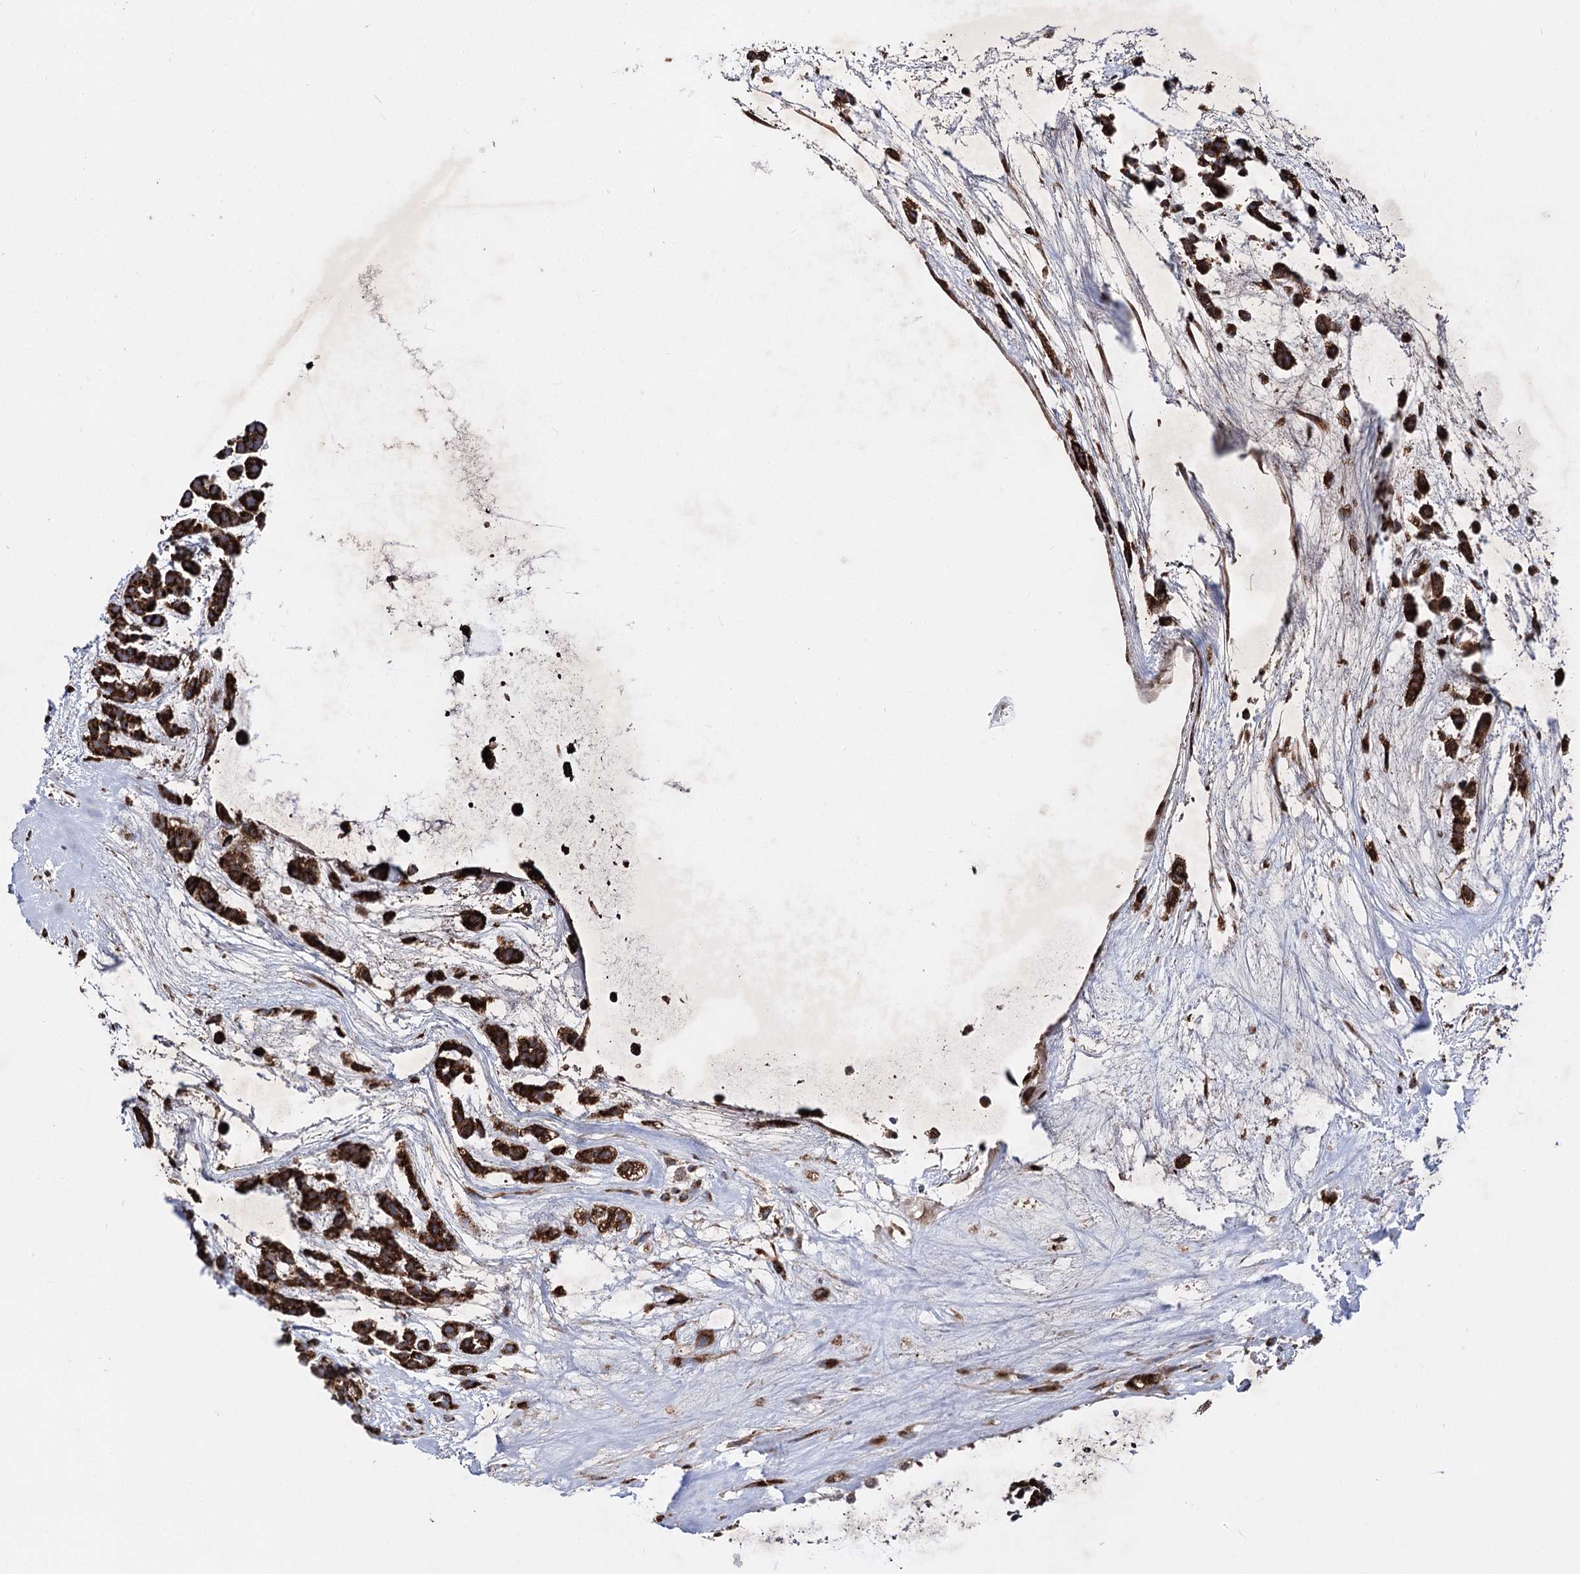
{"staining": {"intensity": "strong", "quantity": ">75%", "location": "cytoplasmic/membranous"}, "tissue": "head and neck cancer", "cell_type": "Tumor cells", "image_type": "cancer", "snomed": [{"axis": "morphology", "description": "Adenocarcinoma, NOS"}, {"axis": "morphology", "description": "Adenoma, NOS"}, {"axis": "topography", "description": "Head-Neck"}], "caption": "Human head and neck adenoma stained with a brown dye displays strong cytoplasmic/membranous positive positivity in about >75% of tumor cells.", "gene": "ARHGAP20", "patient": {"sex": "female", "age": 55}}